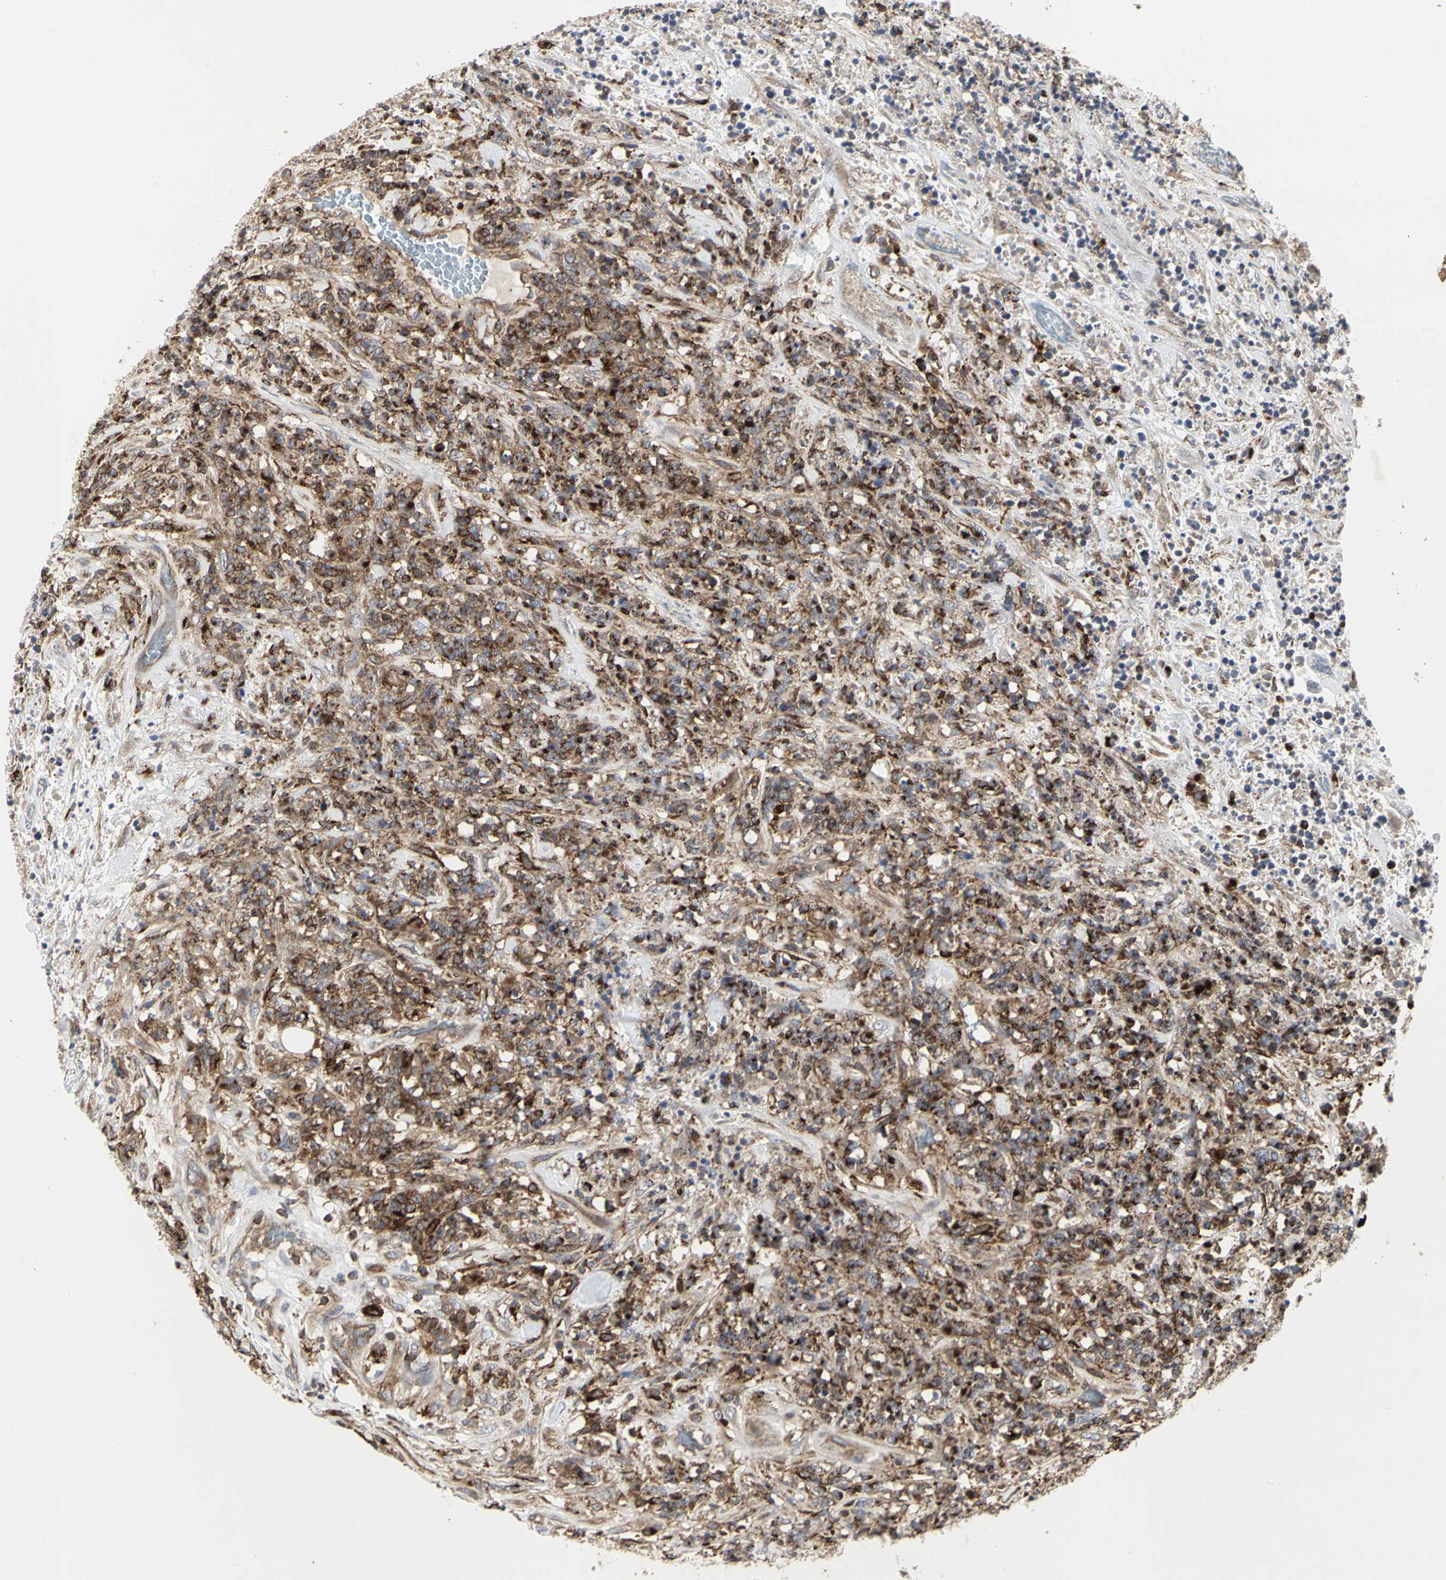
{"staining": {"intensity": "strong", "quantity": ">75%", "location": "cytoplasmic/membranous"}, "tissue": "lymphoma", "cell_type": "Tumor cells", "image_type": "cancer", "snomed": [{"axis": "morphology", "description": "Malignant lymphoma, non-Hodgkin's type, High grade"}, {"axis": "topography", "description": "Soft tissue"}], "caption": "IHC of human lymphoma displays high levels of strong cytoplasmic/membranous expression in approximately >75% of tumor cells.", "gene": "NAPG", "patient": {"sex": "male", "age": 18}}